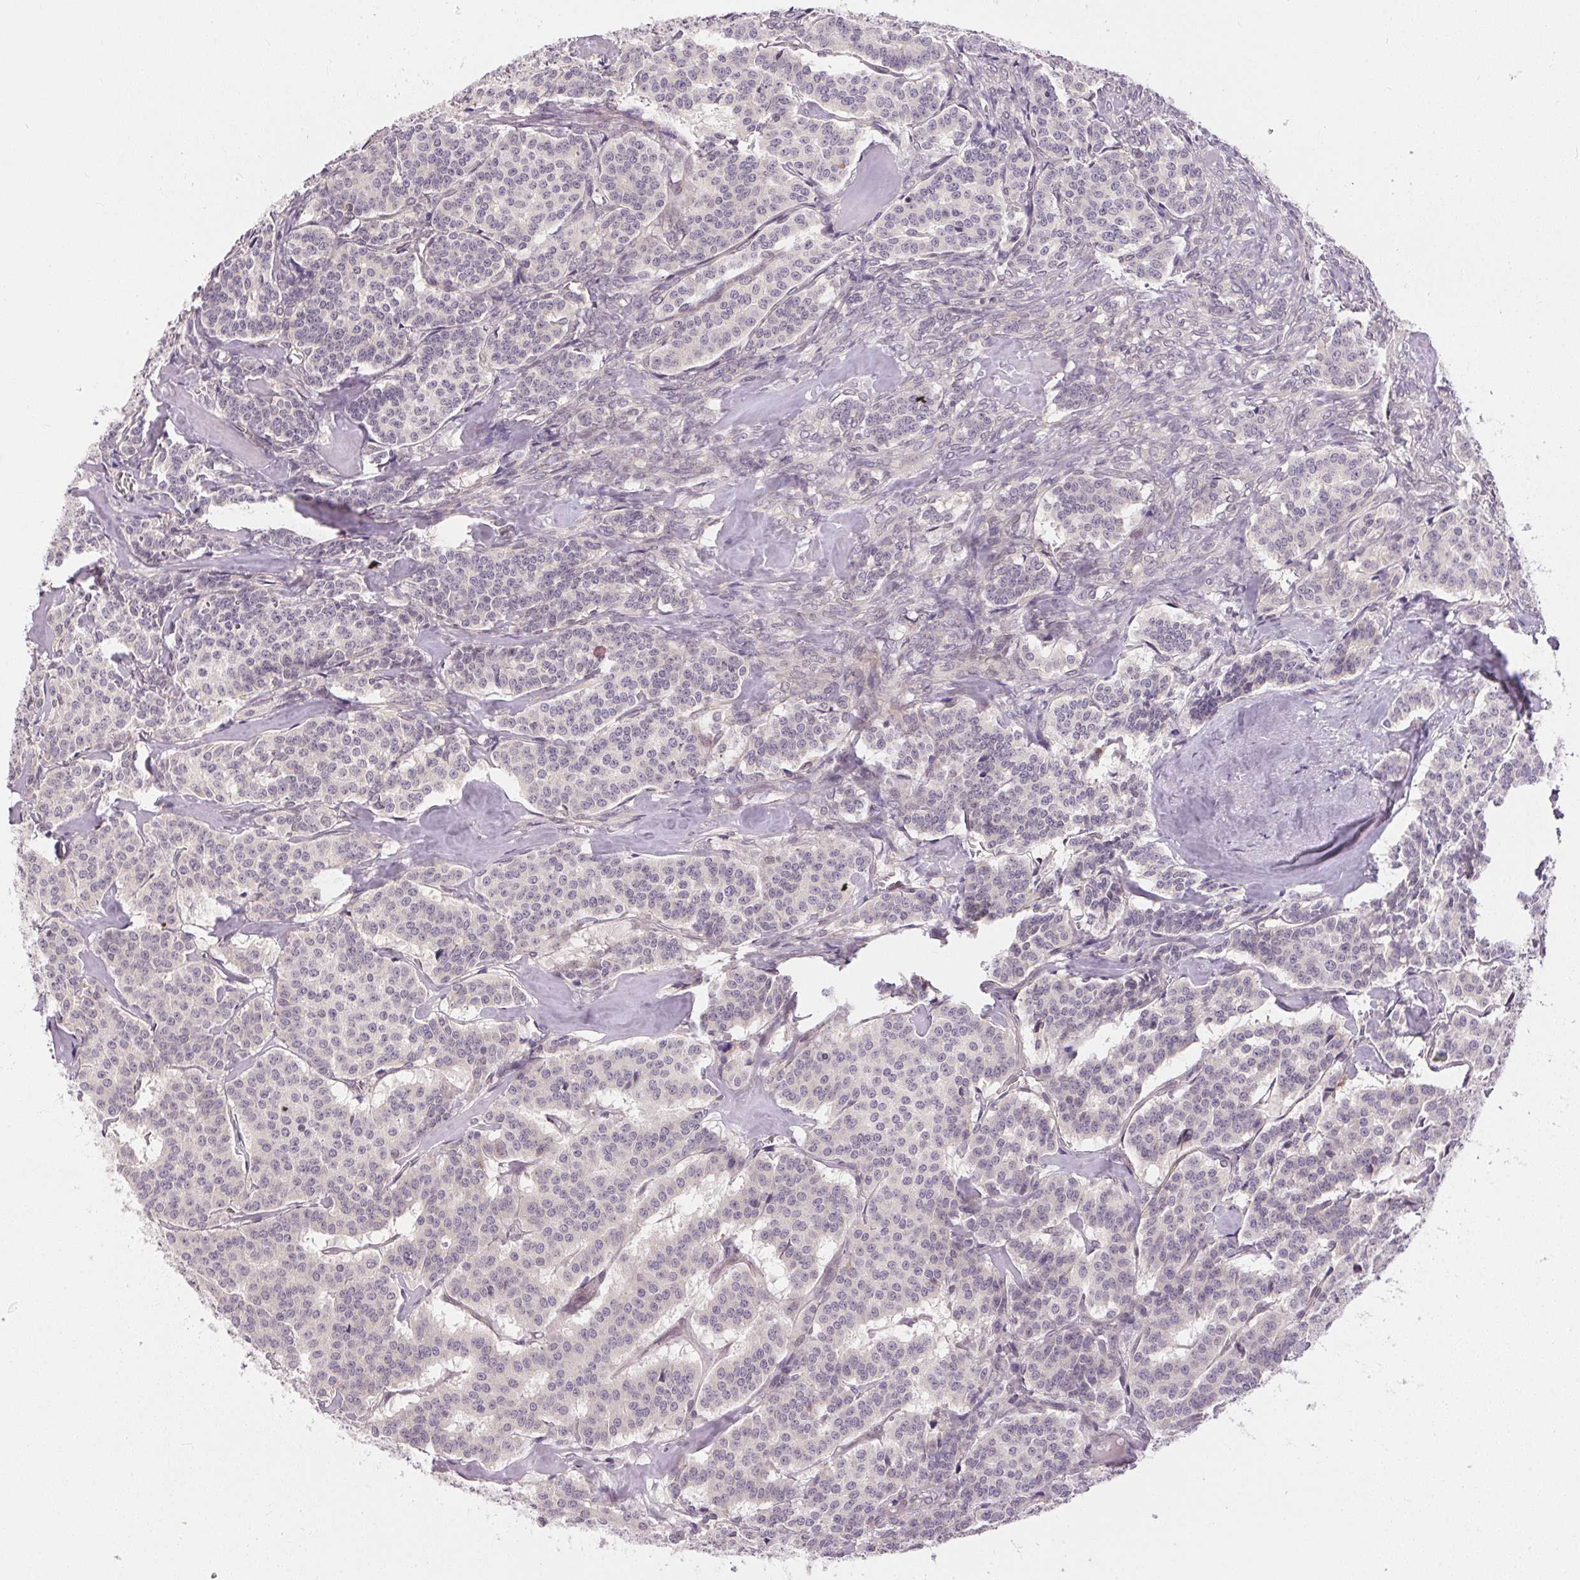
{"staining": {"intensity": "negative", "quantity": "none", "location": "none"}, "tissue": "carcinoid", "cell_type": "Tumor cells", "image_type": "cancer", "snomed": [{"axis": "morphology", "description": "Carcinoid, malignant, NOS"}, {"axis": "topography", "description": "Lung"}], "caption": "Immunohistochemical staining of malignant carcinoid exhibits no significant staining in tumor cells. (Brightfield microscopy of DAB IHC at high magnification).", "gene": "TTC23L", "patient": {"sex": "female", "age": 46}}